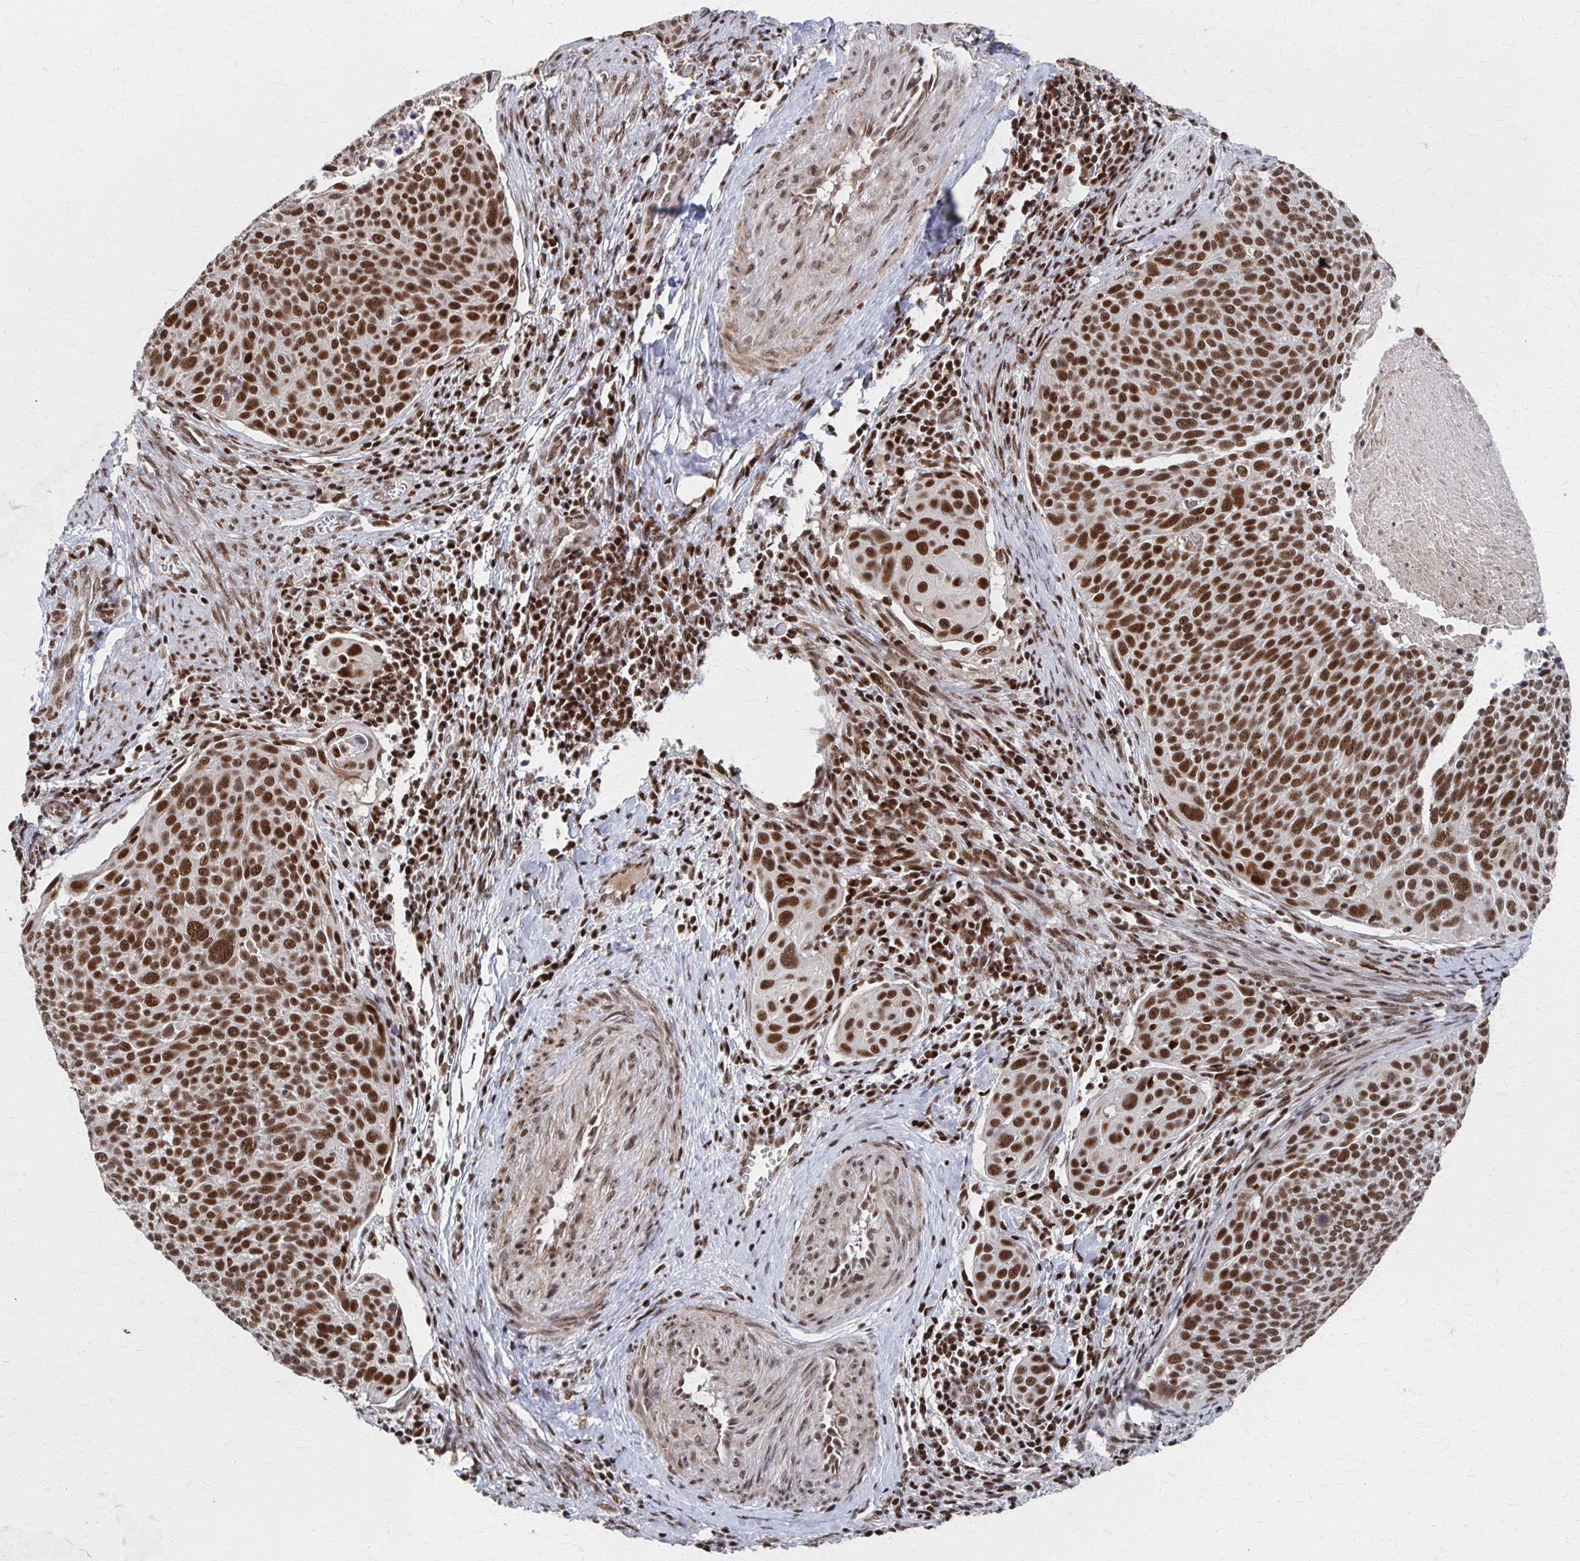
{"staining": {"intensity": "moderate", "quantity": ">75%", "location": "nuclear"}, "tissue": "cervical cancer", "cell_type": "Tumor cells", "image_type": "cancer", "snomed": [{"axis": "morphology", "description": "Squamous cell carcinoma, NOS"}, {"axis": "topography", "description": "Cervix"}], "caption": "Human cervical squamous cell carcinoma stained for a protein (brown) reveals moderate nuclear positive positivity in about >75% of tumor cells.", "gene": "GTF2B", "patient": {"sex": "female", "age": 39}}